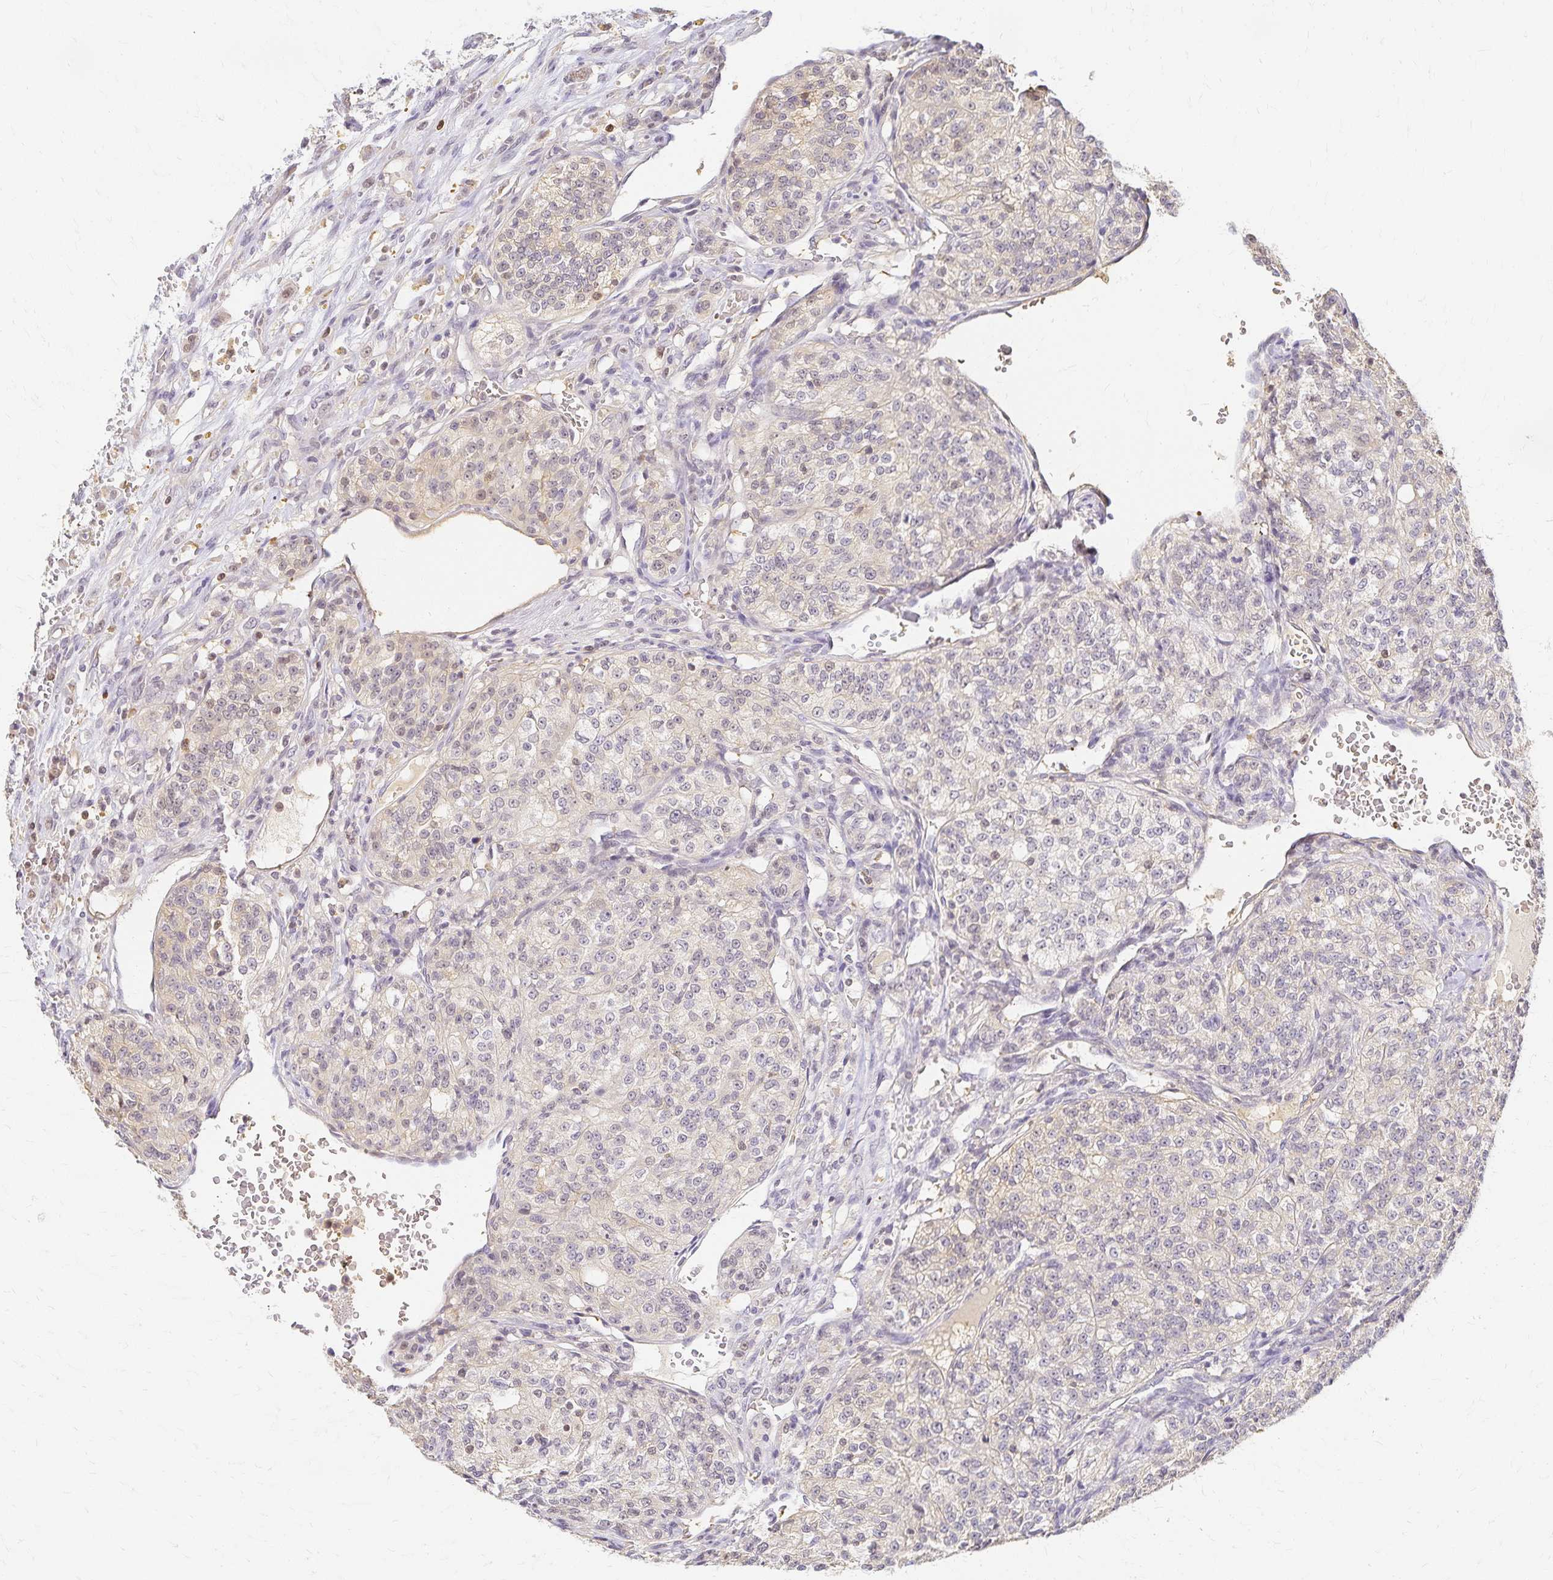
{"staining": {"intensity": "weak", "quantity": "<25%", "location": "cytoplasmic/membranous"}, "tissue": "renal cancer", "cell_type": "Tumor cells", "image_type": "cancer", "snomed": [{"axis": "morphology", "description": "Adenocarcinoma, NOS"}, {"axis": "topography", "description": "Kidney"}], "caption": "Tumor cells show no significant protein staining in renal adenocarcinoma.", "gene": "AZGP1", "patient": {"sex": "female", "age": 63}}